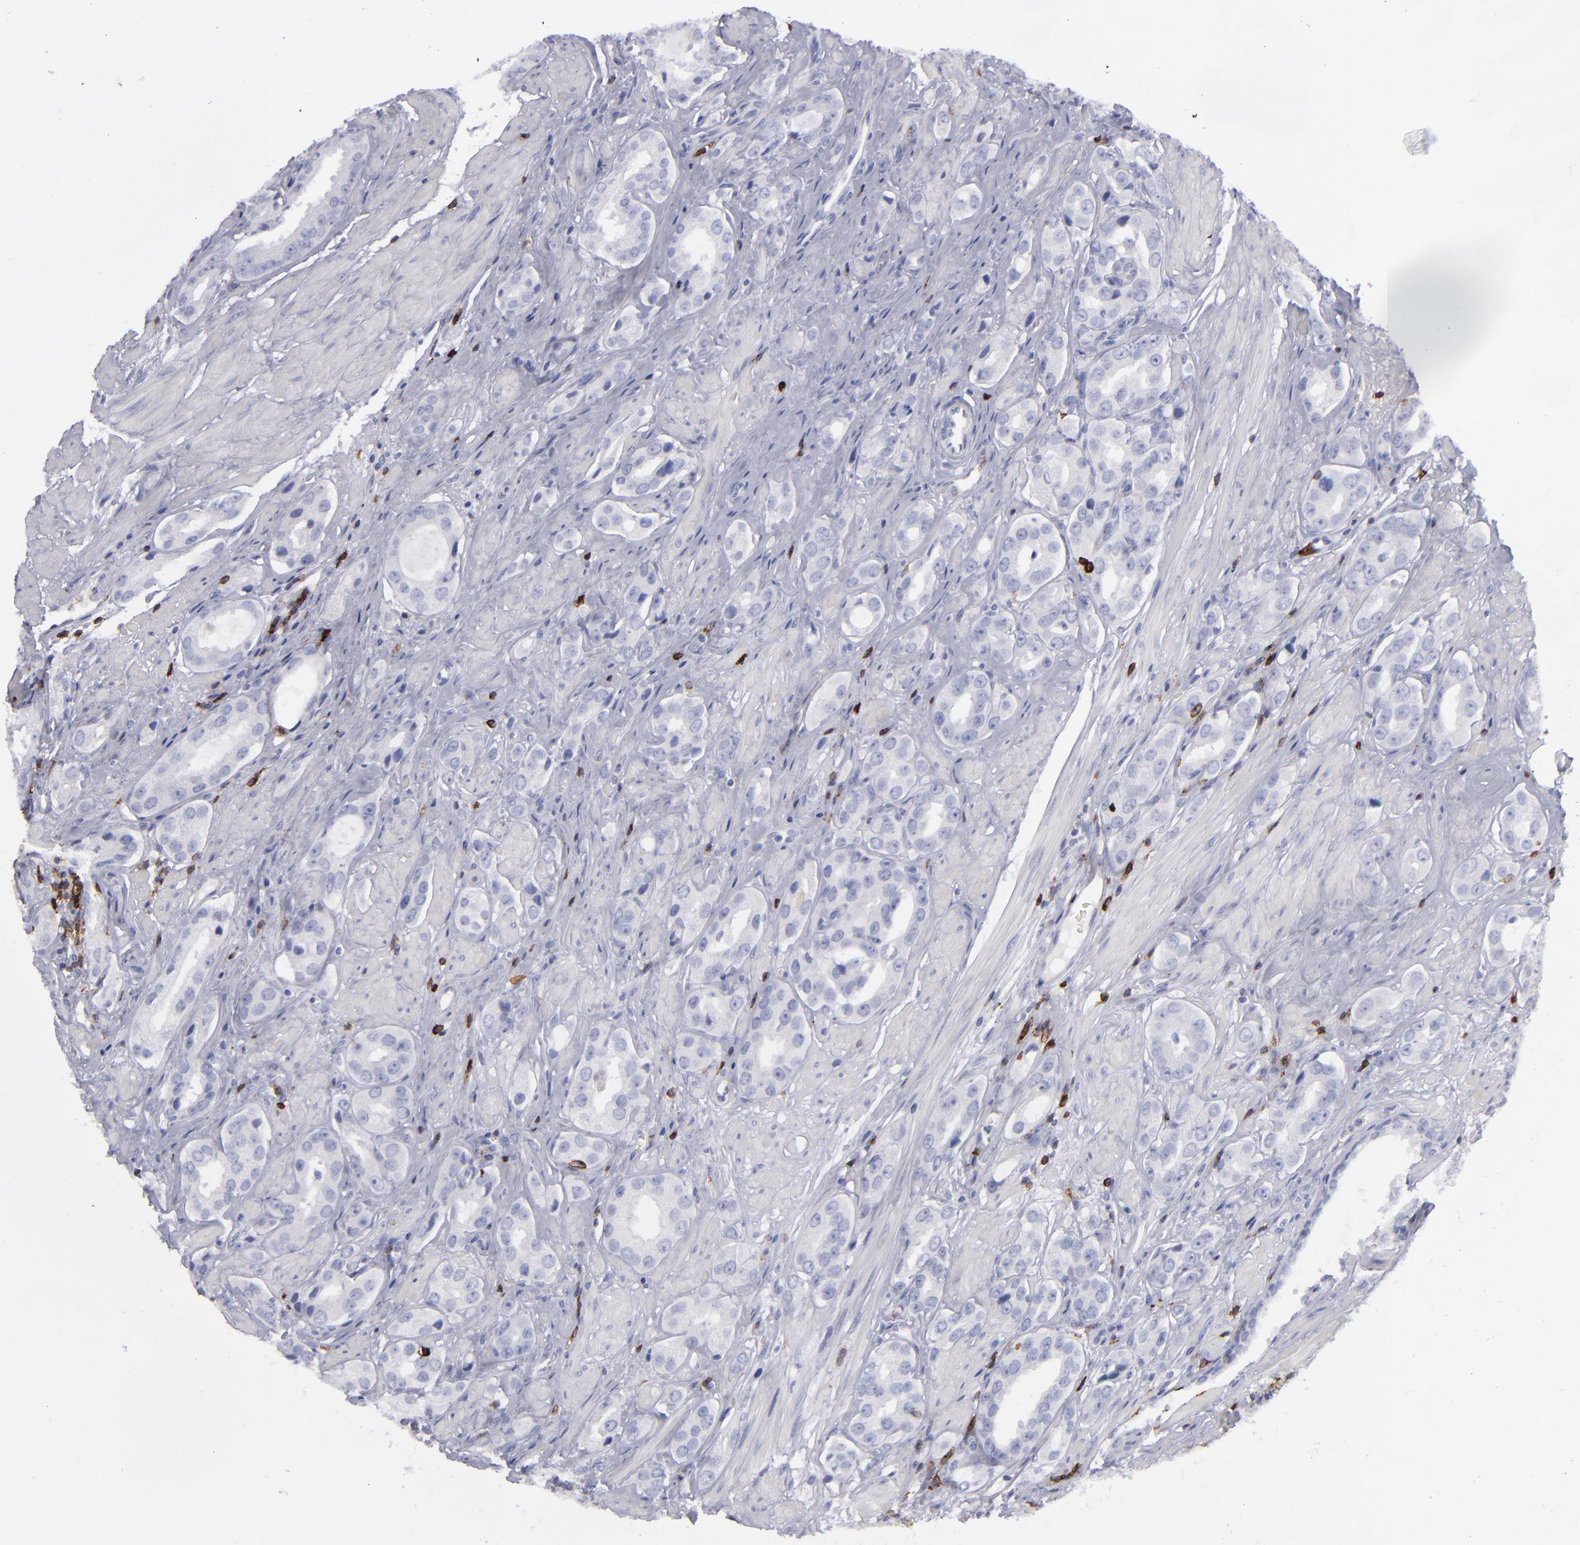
{"staining": {"intensity": "negative", "quantity": "none", "location": "none"}, "tissue": "prostate cancer", "cell_type": "Tumor cells", "image_type": "cancer", "snomed": [{"axis": "morphology", "description": "Adenocarcinoma, Medium grade"}, {"axis": "topography", "description": "Prostate"}], "caption": "Immunohistochemical staining of human prostate cancer (medium-grade adenocarcinoma) displays no significant staining in tumor cells.", "gene": "CD27", "patient": {"sex": "male", "age": 53}}